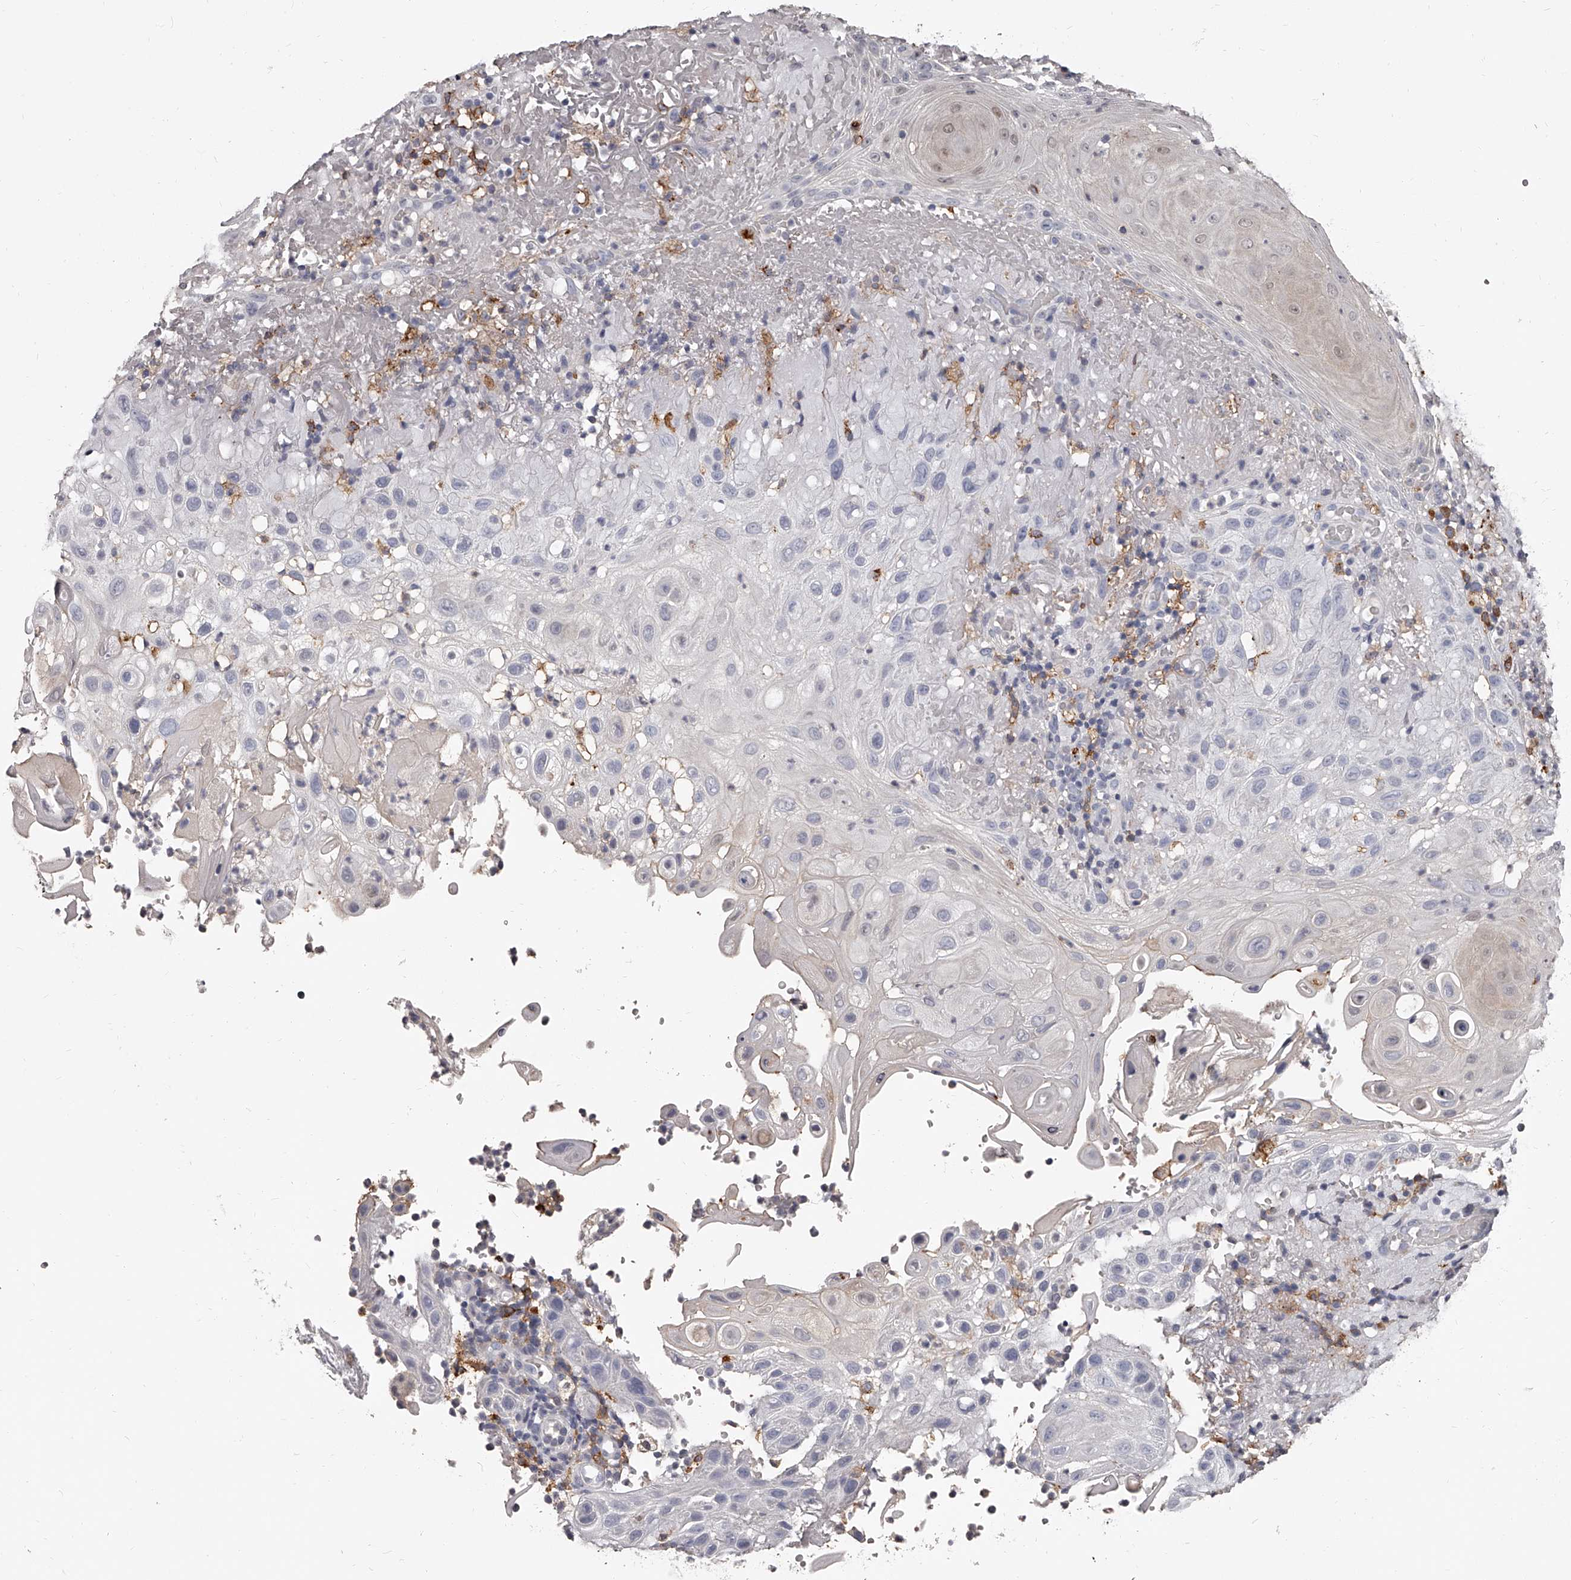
{"staining": {"intensity": "negative", "quantity": "none", "location": "none"}, "tissue": "skin cancer", "cell_type": "Tumor cells", "image_type": "cancer", "snomed": [{"axis": "morphology", "description": "Normal tissue, NOS"}, {"axis": "morphology", "description": "Squamous cell carcinoma, NOS"}, {"axis": "topography", "description": "Skin"}], "caption": "There is no significant staining in tumor cells of squamous cell carcinoma (skin).", "gene": "PACSIN1", "patient": {"sex": "female", "age": 96}}